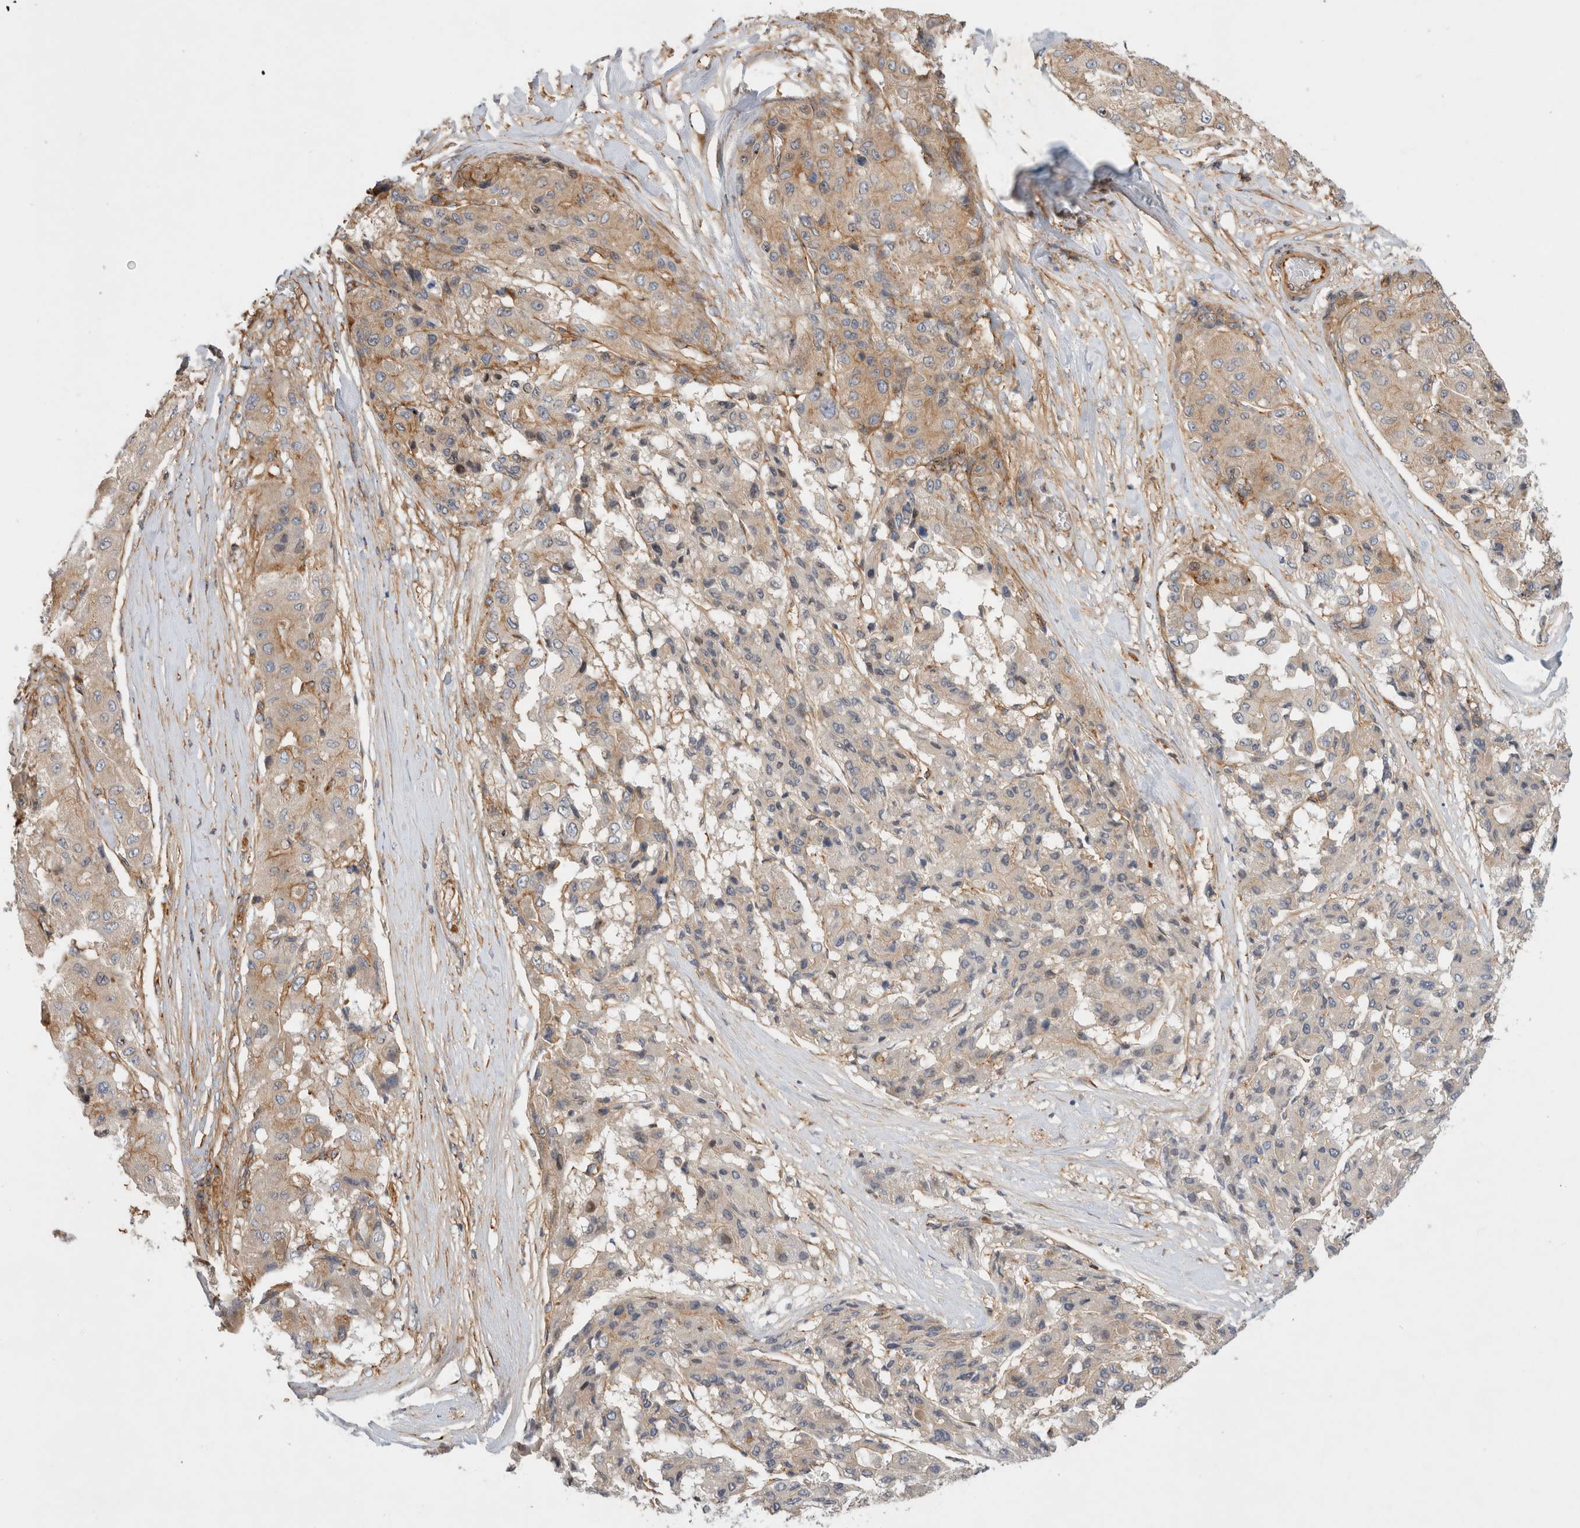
{"staining": {"intensity": "weak", "quantity": ">75%", "location": "cytoplasmic/membranous"}, "tissue": "liver cancer", "cell_type": "Tumor cells", "image_type": "cancer", "snomed": [{"axis": "morphology", "description": "Carcinoma, Hepatocellular, NOS"}, {"axis": "topography", "description": "Liver"}], "caption": "DAB immunohistochemical staining of liver hepatocellular carcinoma exhibits weak cytoplasmic/membranous protein staining in about >75% of tumor cells.", "gene": "GPR150", "patient": {"sex": "male", "age": 80}}